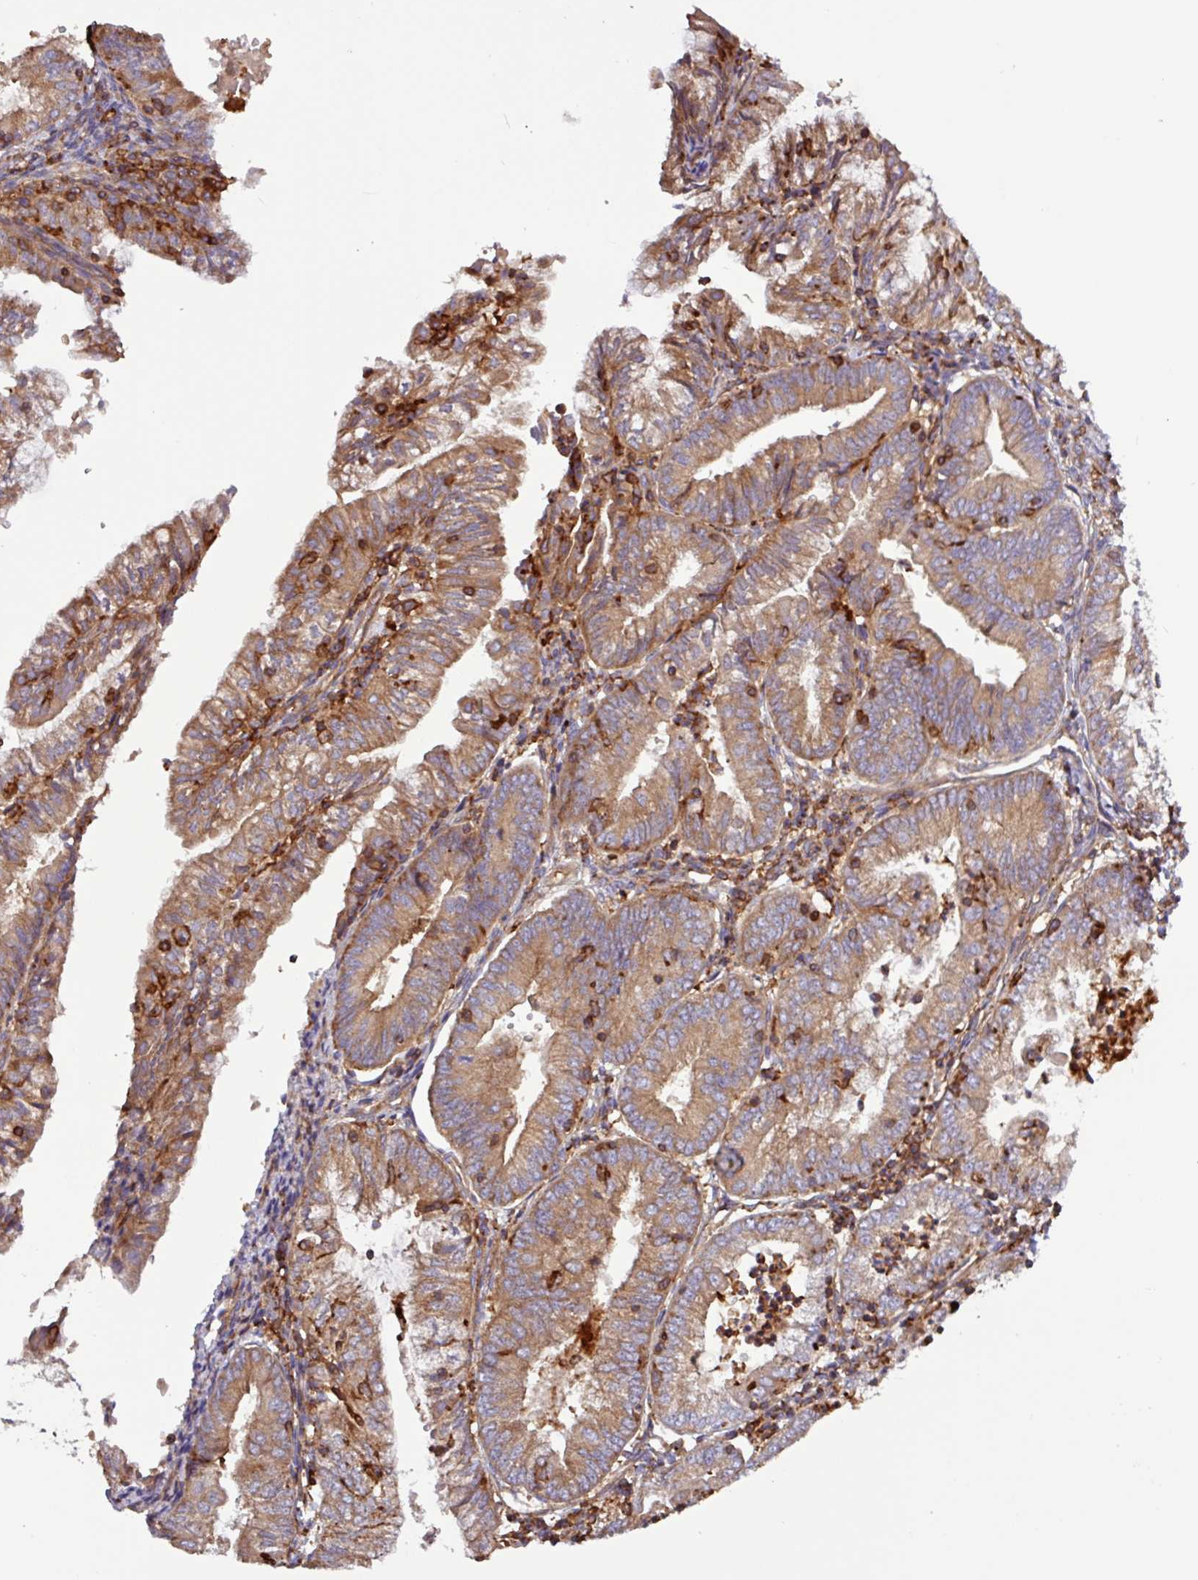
{"staining": {"intensity": "moderate", "quantity": ">75%", "location": "cytoplasmic/membranous"}, "tissue": "endometrial cancer", "cell_type": "Tumor cells", "image_type": "cancer", "snomed": [{"axis": "morphology", "description": "Adenocarcinoma, NOS"}, {"axis": "topography", "description": "Endometrium"}], "caption": "Protein staining reveals moderate cytoplasmic/membranous staining in about >75% of tumor cells in adenocarcinoma (endometrial).", "gene": "ACTR3", "patient": {"sex": "female", "age": 55}}